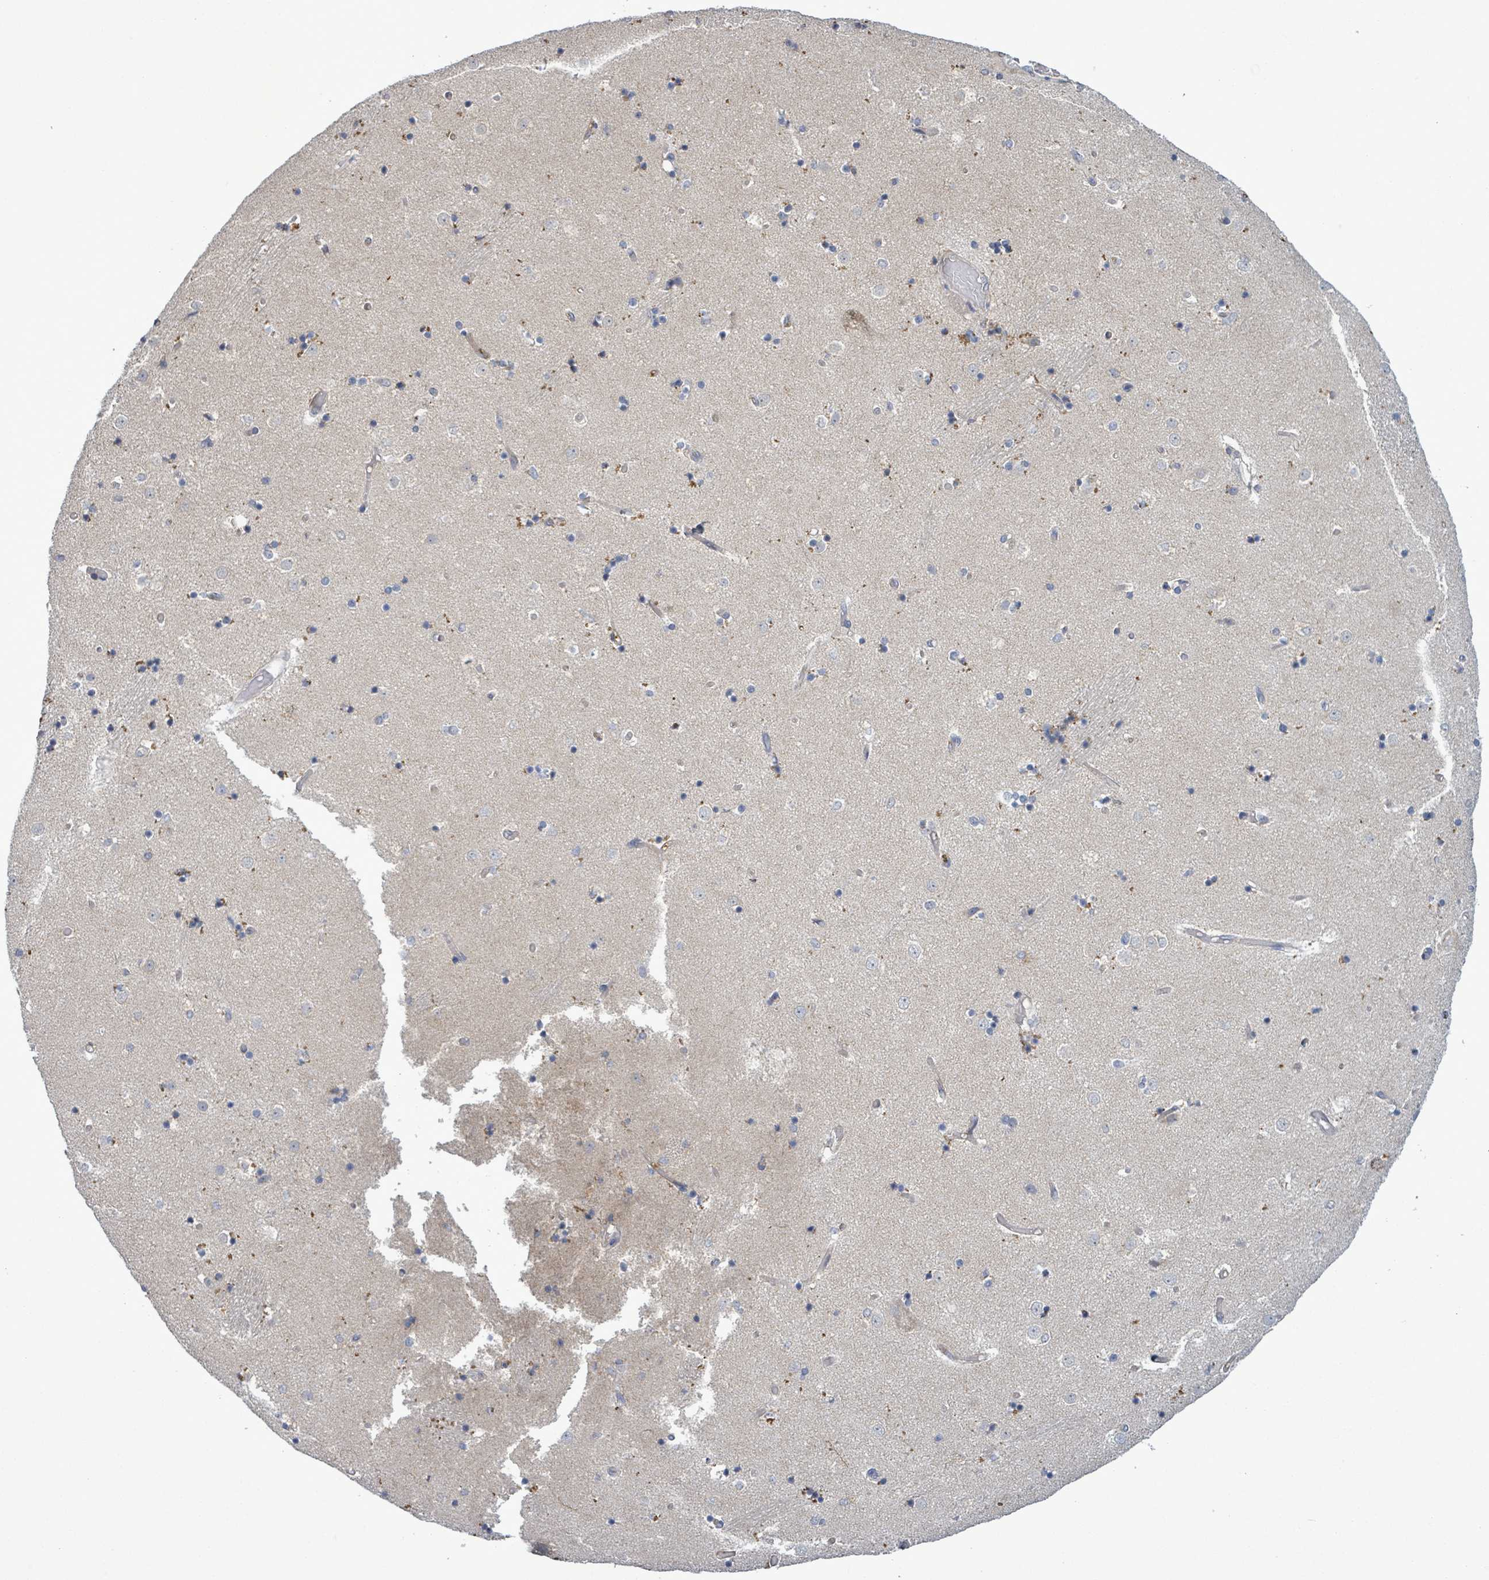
{"staining": {"intensity": "negative", "quantity": "none", "location": "none"}, "tissue": "caudate", "cell_type": "Glial cells", "image_type": "normal", "snomed": [{"axis": "morphology", "description": "Normal tissue, NOS"}, {"axis": "topography", "description": "Lateral ventricle wall"}], "caption": "Immunohistochemical staining of unremarkable caudate exhibits no significant positivity in glial cells.", "gene": "ATP13A1", "patient": {"sex": "female", "age": 52}}